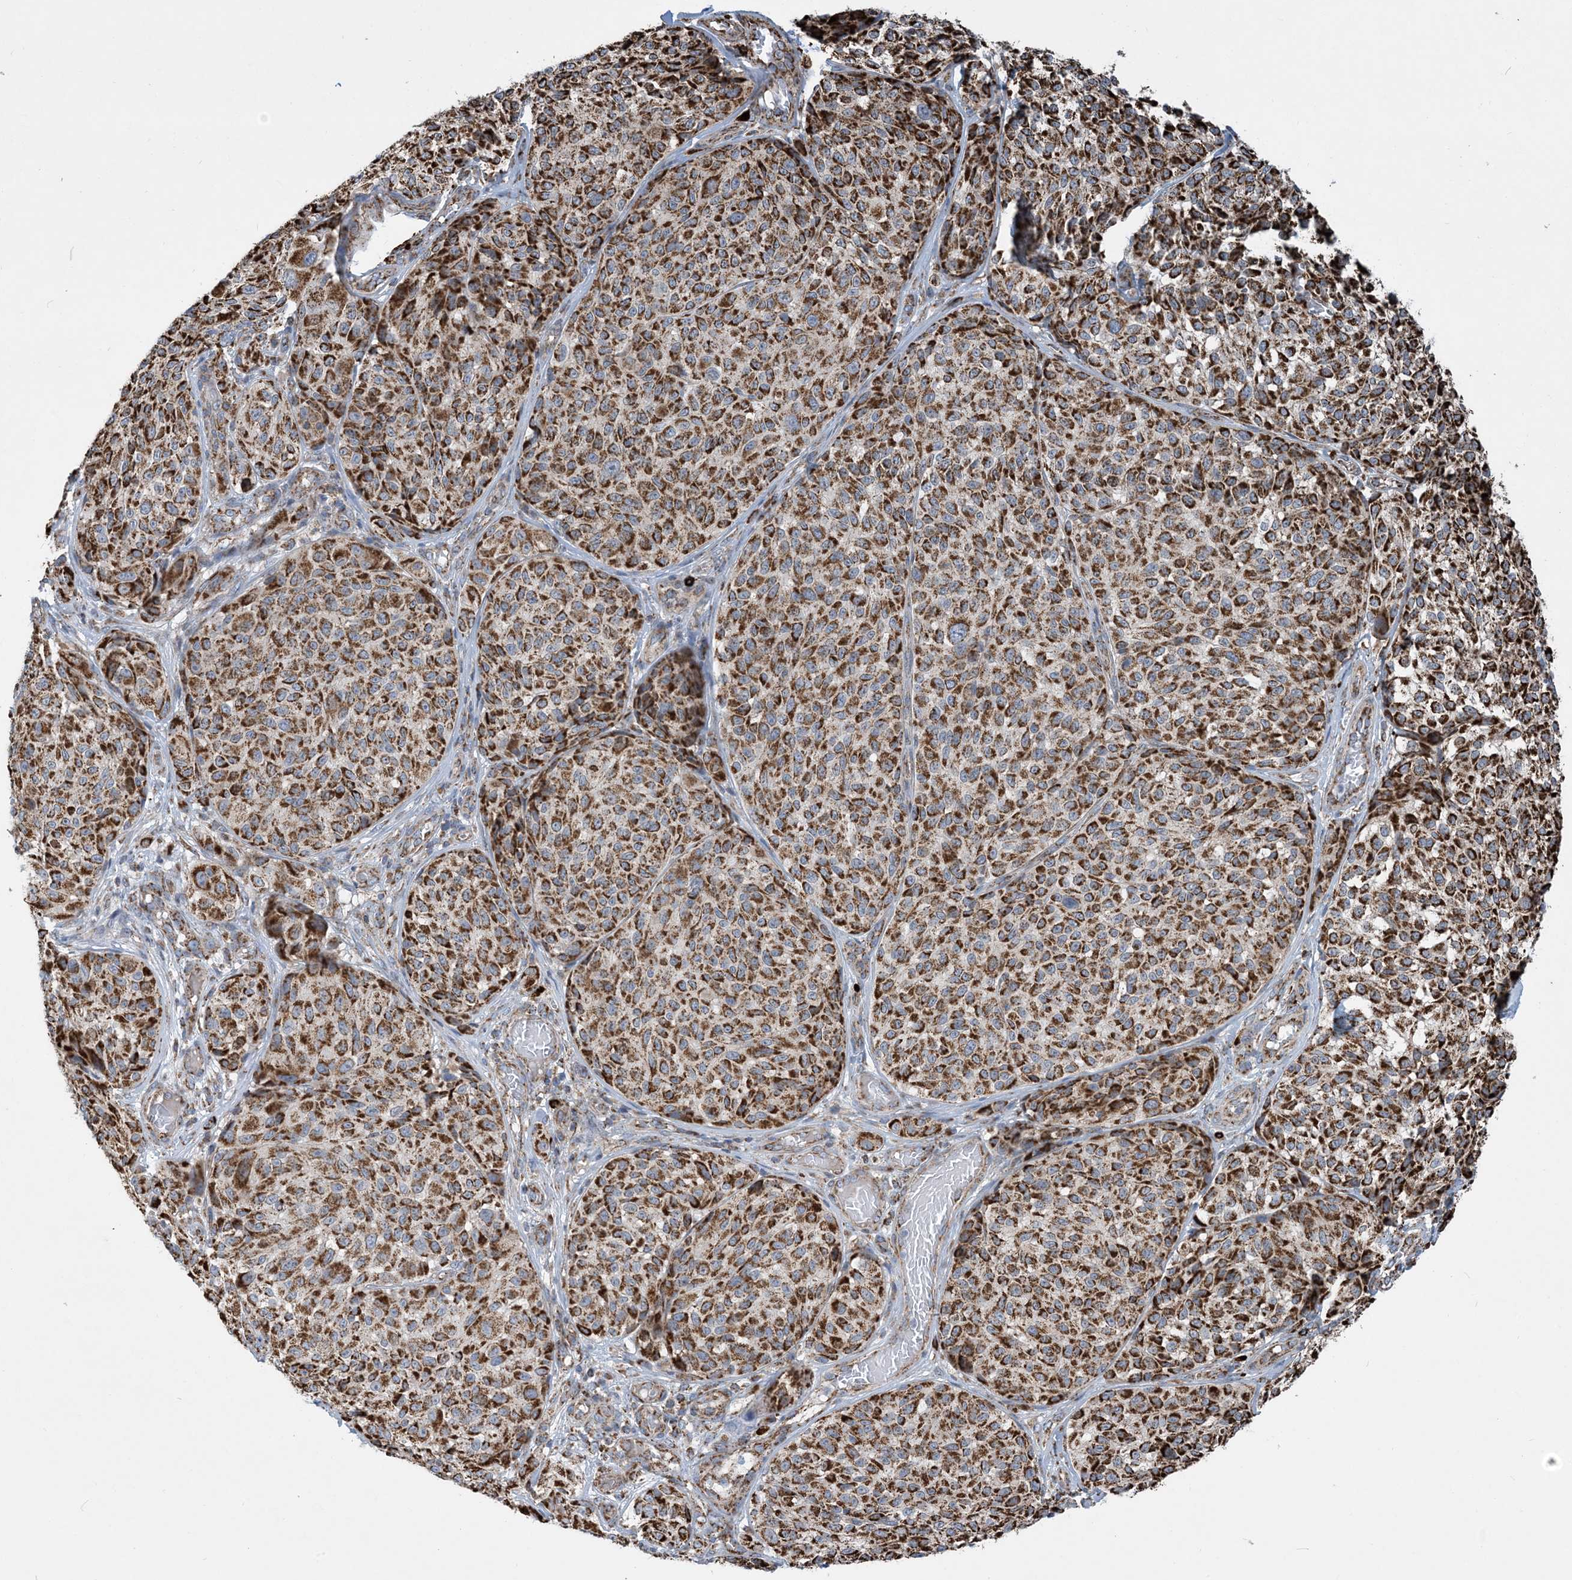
{"staining": {"intensity": "strong", "quantity": ">75%", "location": "cytoplasmic/membranous"}, "tissue": "melanoma", "cell_type": "Tumor cells", "image_type": "cancer", "snomed": [{"axis": "morphology", "description": "Malignant melanoma, NOS"}, {"axis": "topography", "description": "Skin"}], "caption": "About >75% of tumor cells in human melanoma exhibit strong cytoplasmic/membranous protein staining as visualized by brown immunohistochemical staining.", "gene": "PCDHGA1", "patient": {"sex": "male", "age": 83}}